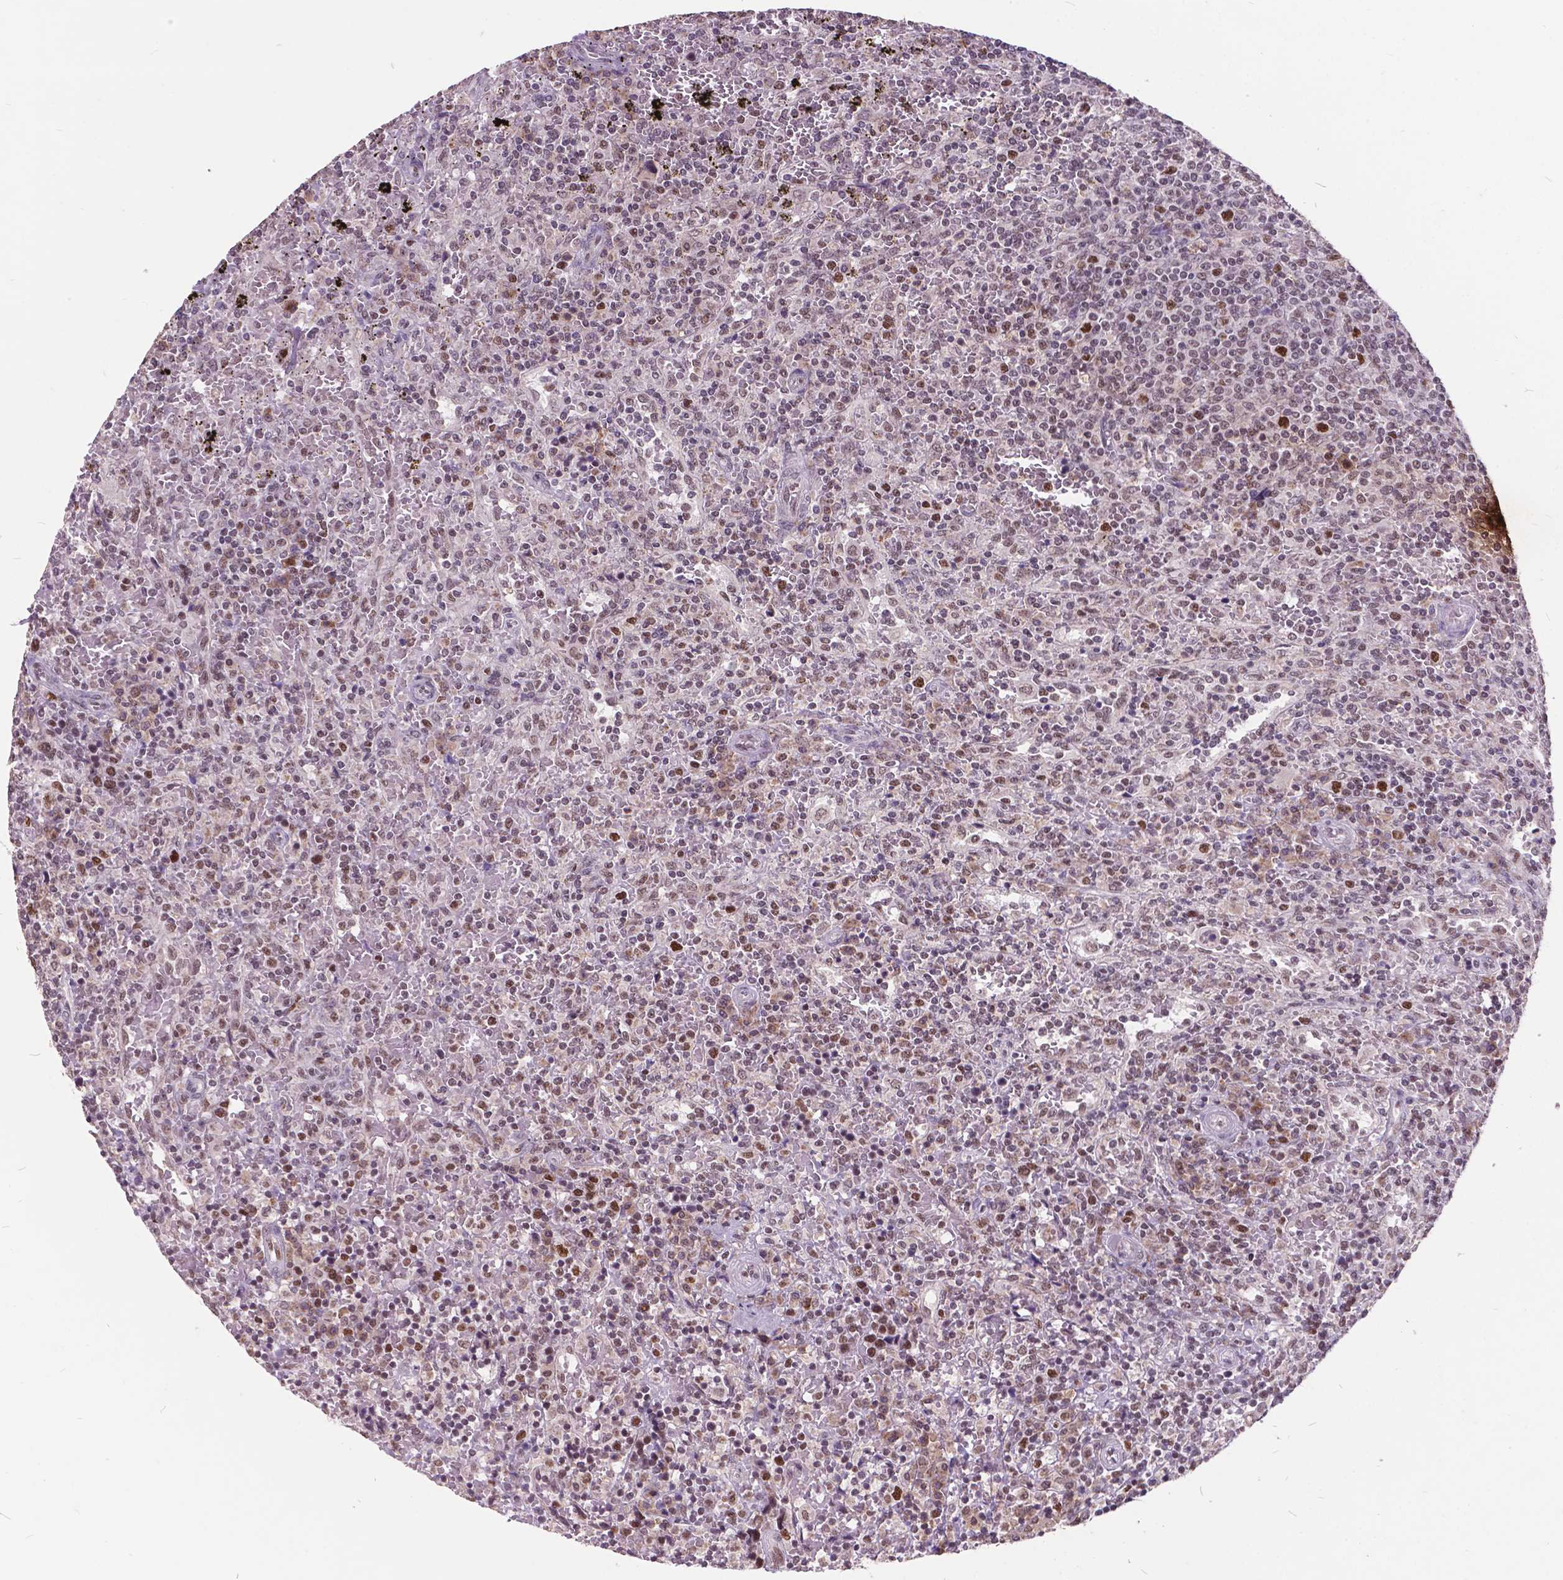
{"staining": {"intensity": "weak", "quantity": "<25%", "location": "nuclear"}, "tissue": "lymphoma", "cell_type": "Tumor cells", "image_type": "cancer", "snomed": [{"axis": "morphology", "description": "Malignant lymphoma, non-Hodgkin's type, Low grade"}, {"axis": "topography", "description": "Spleen"}], "caption": "Immunohistochemistry (IHC) of human lymphoma reveals no positivity in tumor cells. (DAB (3,3'-diaminobenzidine) immunohistochemistry with hematoxylin counter stain).", "gene": "MSH2", "patient": {"sex": "male", "age": 62}}